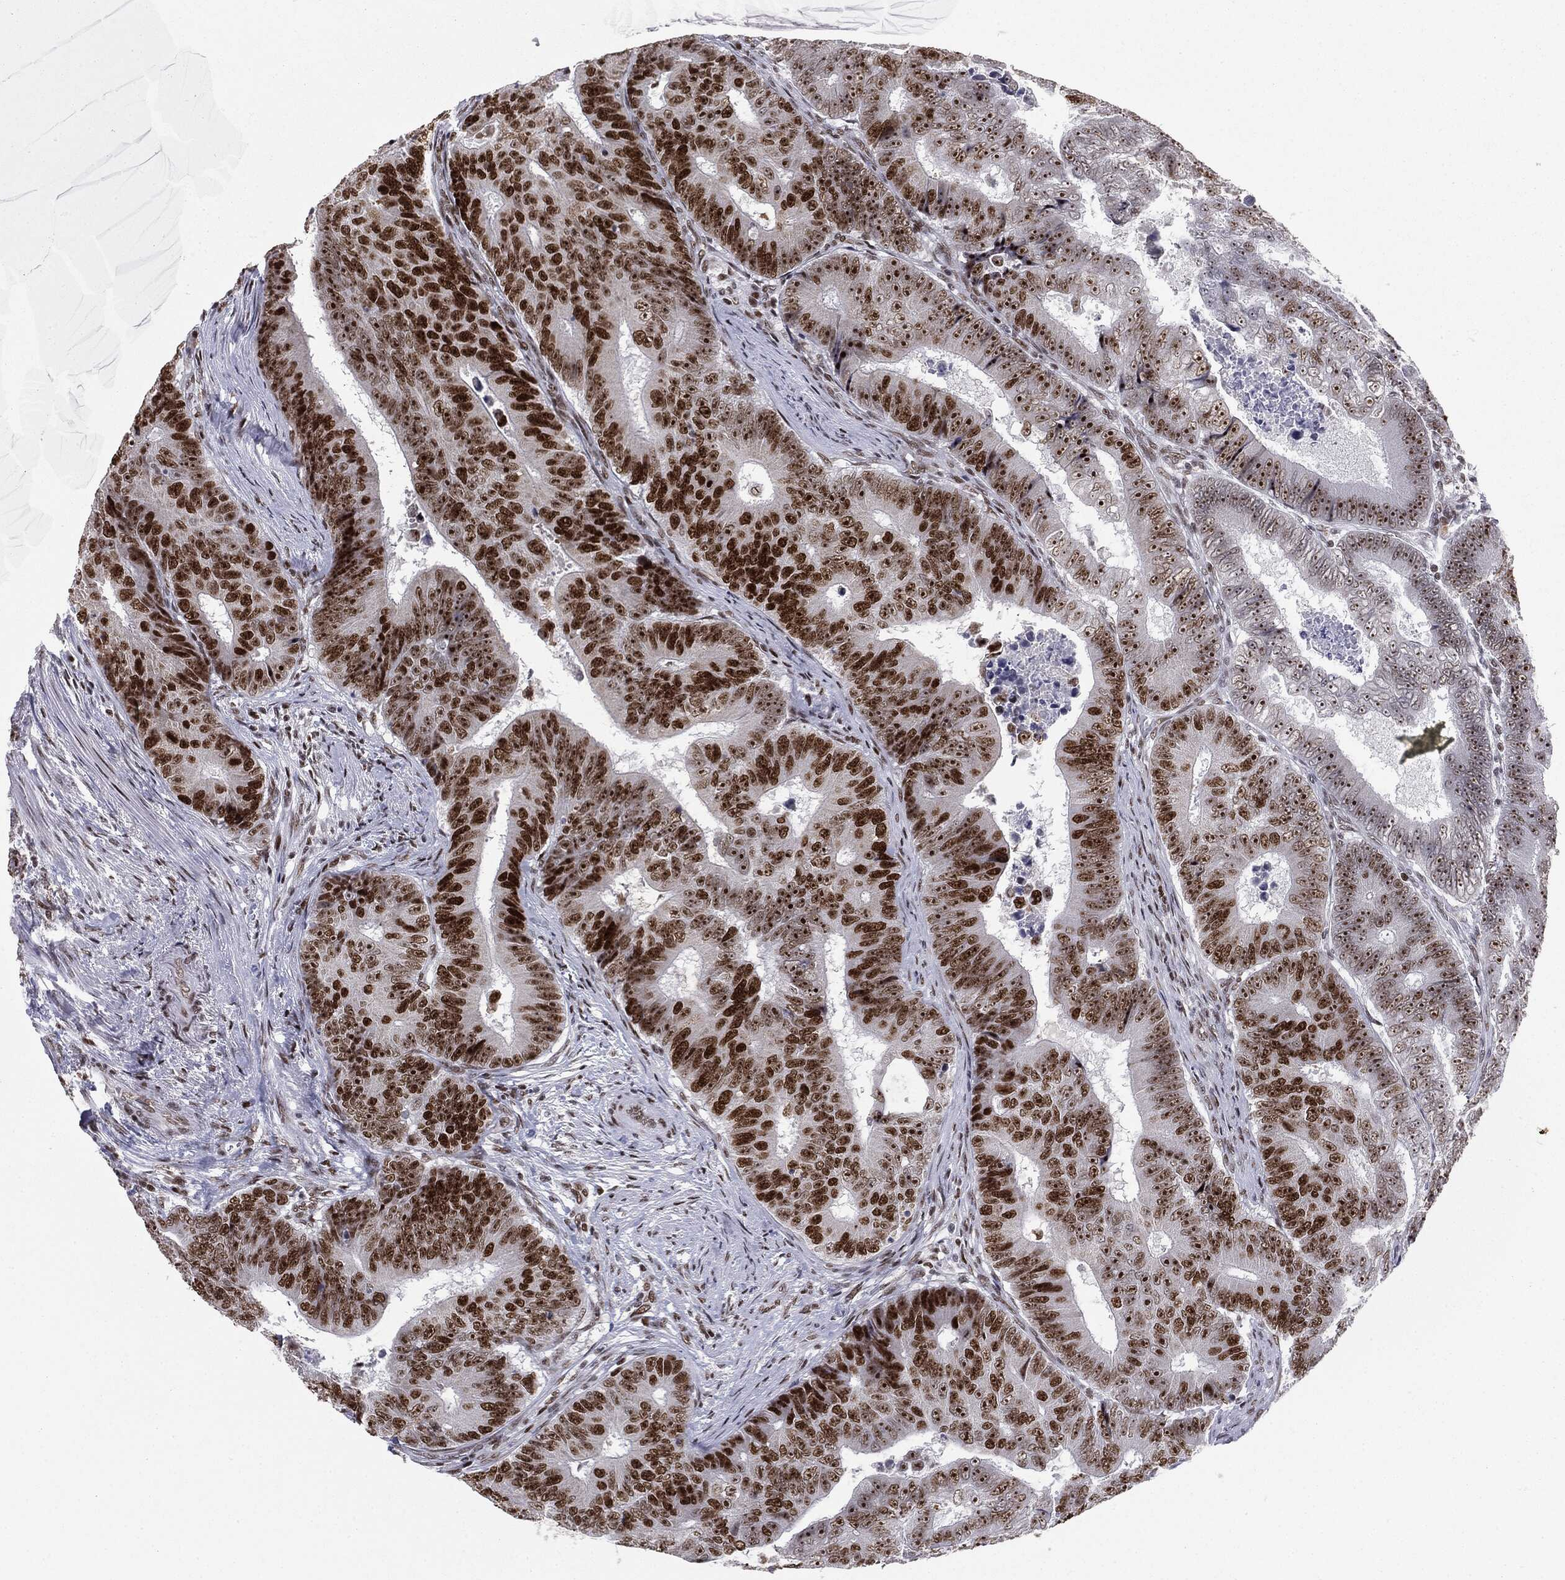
{"staining": {"intensity": "strong", "quantity": ">75%", "location": "nuclear"}, "tissue": "colorectal cancer", "cell_type": "Tumor cells", "image_type": "cancer", "snomed": [{"axis": "morphology", "description": "Adenocarcinoma, NOS"}, {"axis": "topography", "description": "Colon"}], "caption": "Tumor cells show high levels of strong nuclear positivity in approximately >75% of cells in human adenocarcinoma (colorectal).", "gene": "MDC1", "patient": {"sex": "female", "age": 48}}